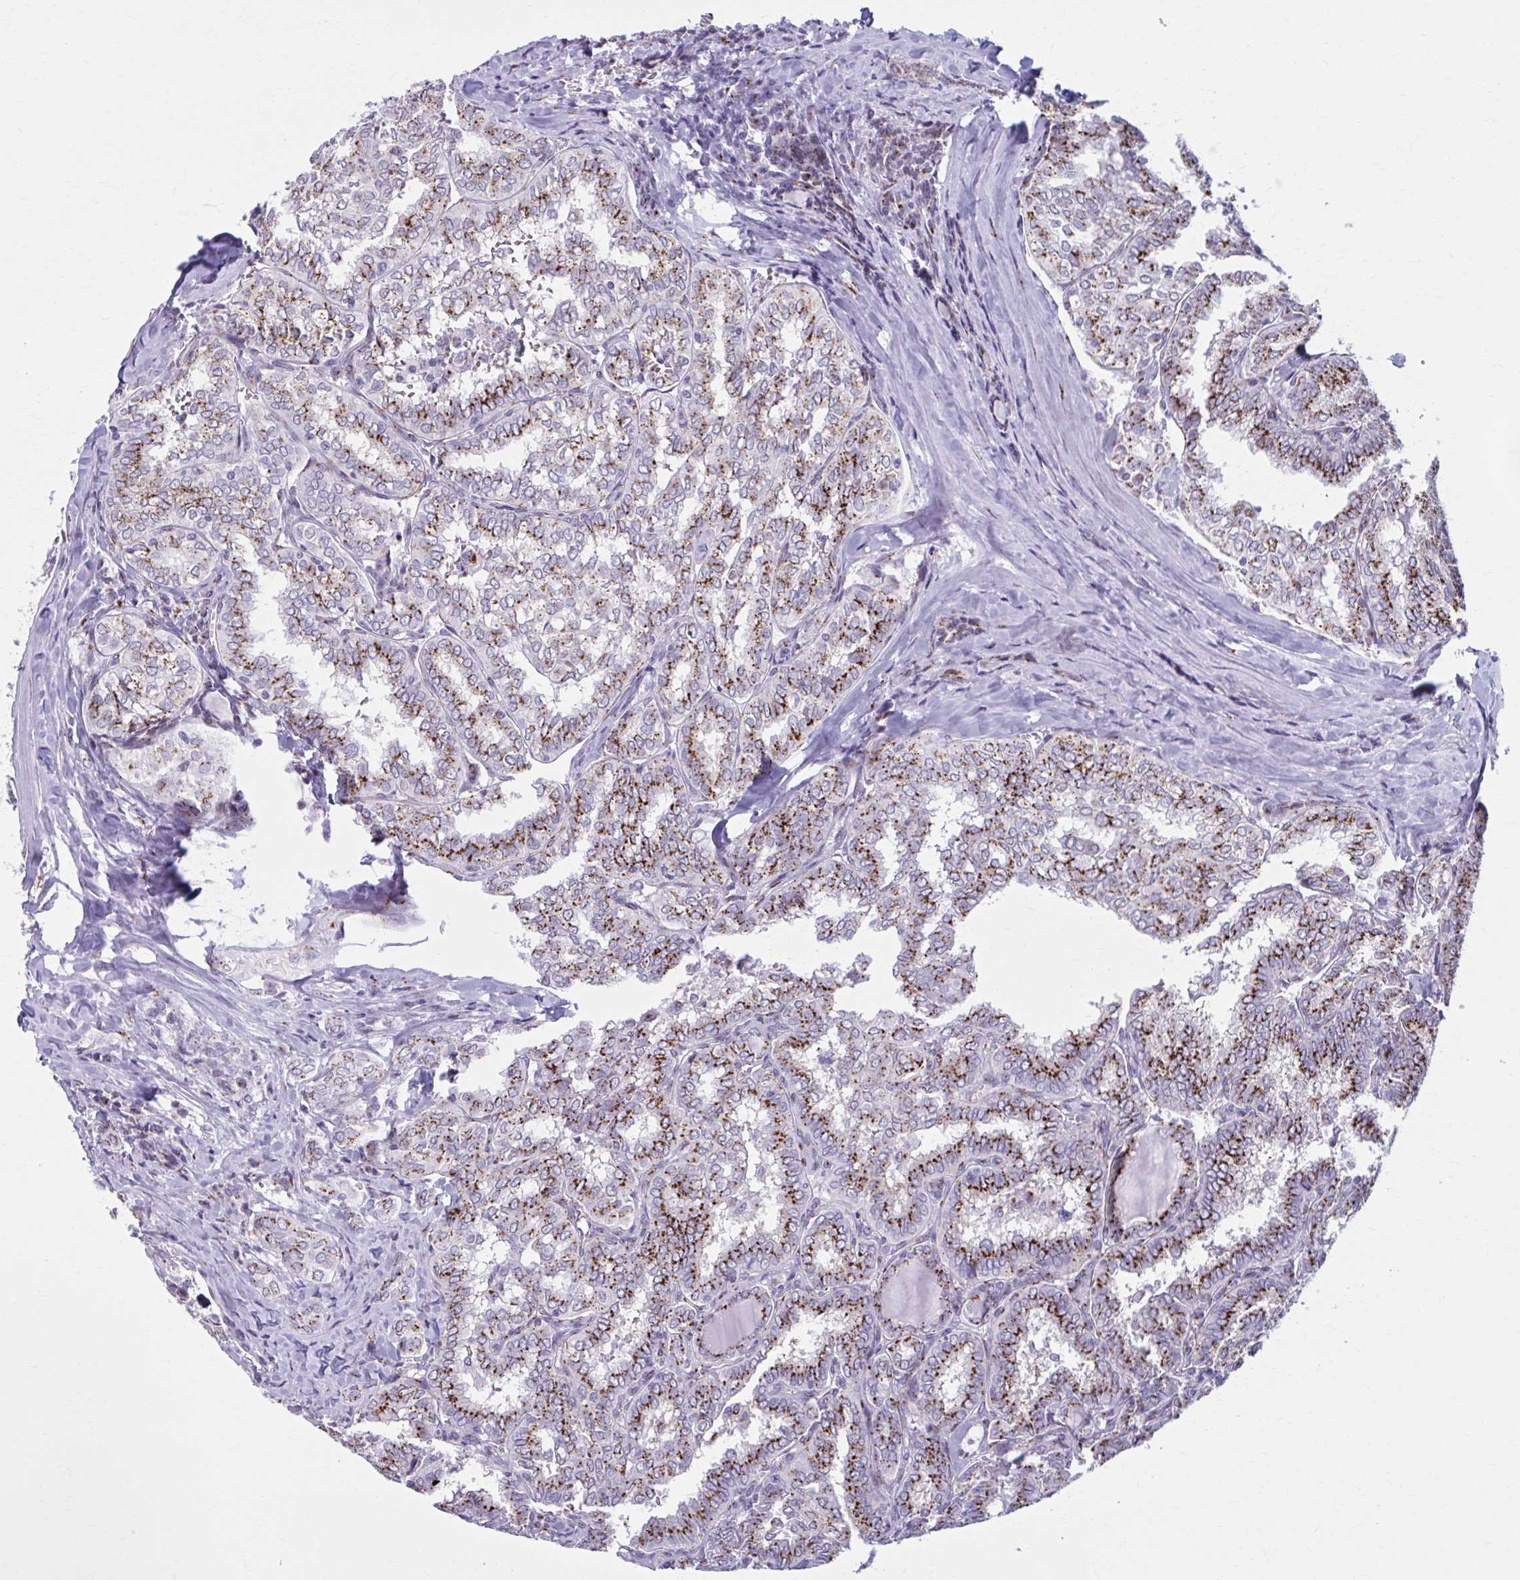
{"staining": {"intensity": "strong", "quantity": ">75%", "location": "cytoplasmic/membranous"}, "tissue": "thyroid cancer", "cell_type": "Tumor cells", "image_type": "cancer", "snomed": [{"axis": "morphology", "description": "Papillary adenocarcinoma, NOS"}, {"axis": "topography", "description": "Thyroid gland"}], "caption": "The micrograph demonstrates staining of thyroid papillary adenocarcinoma, revealing strong cytoplasmic/membranous protein staining (brown color) within tumor cells.", "gene": "ZNF682", "patient": {"sex": "female", "age": 30}}